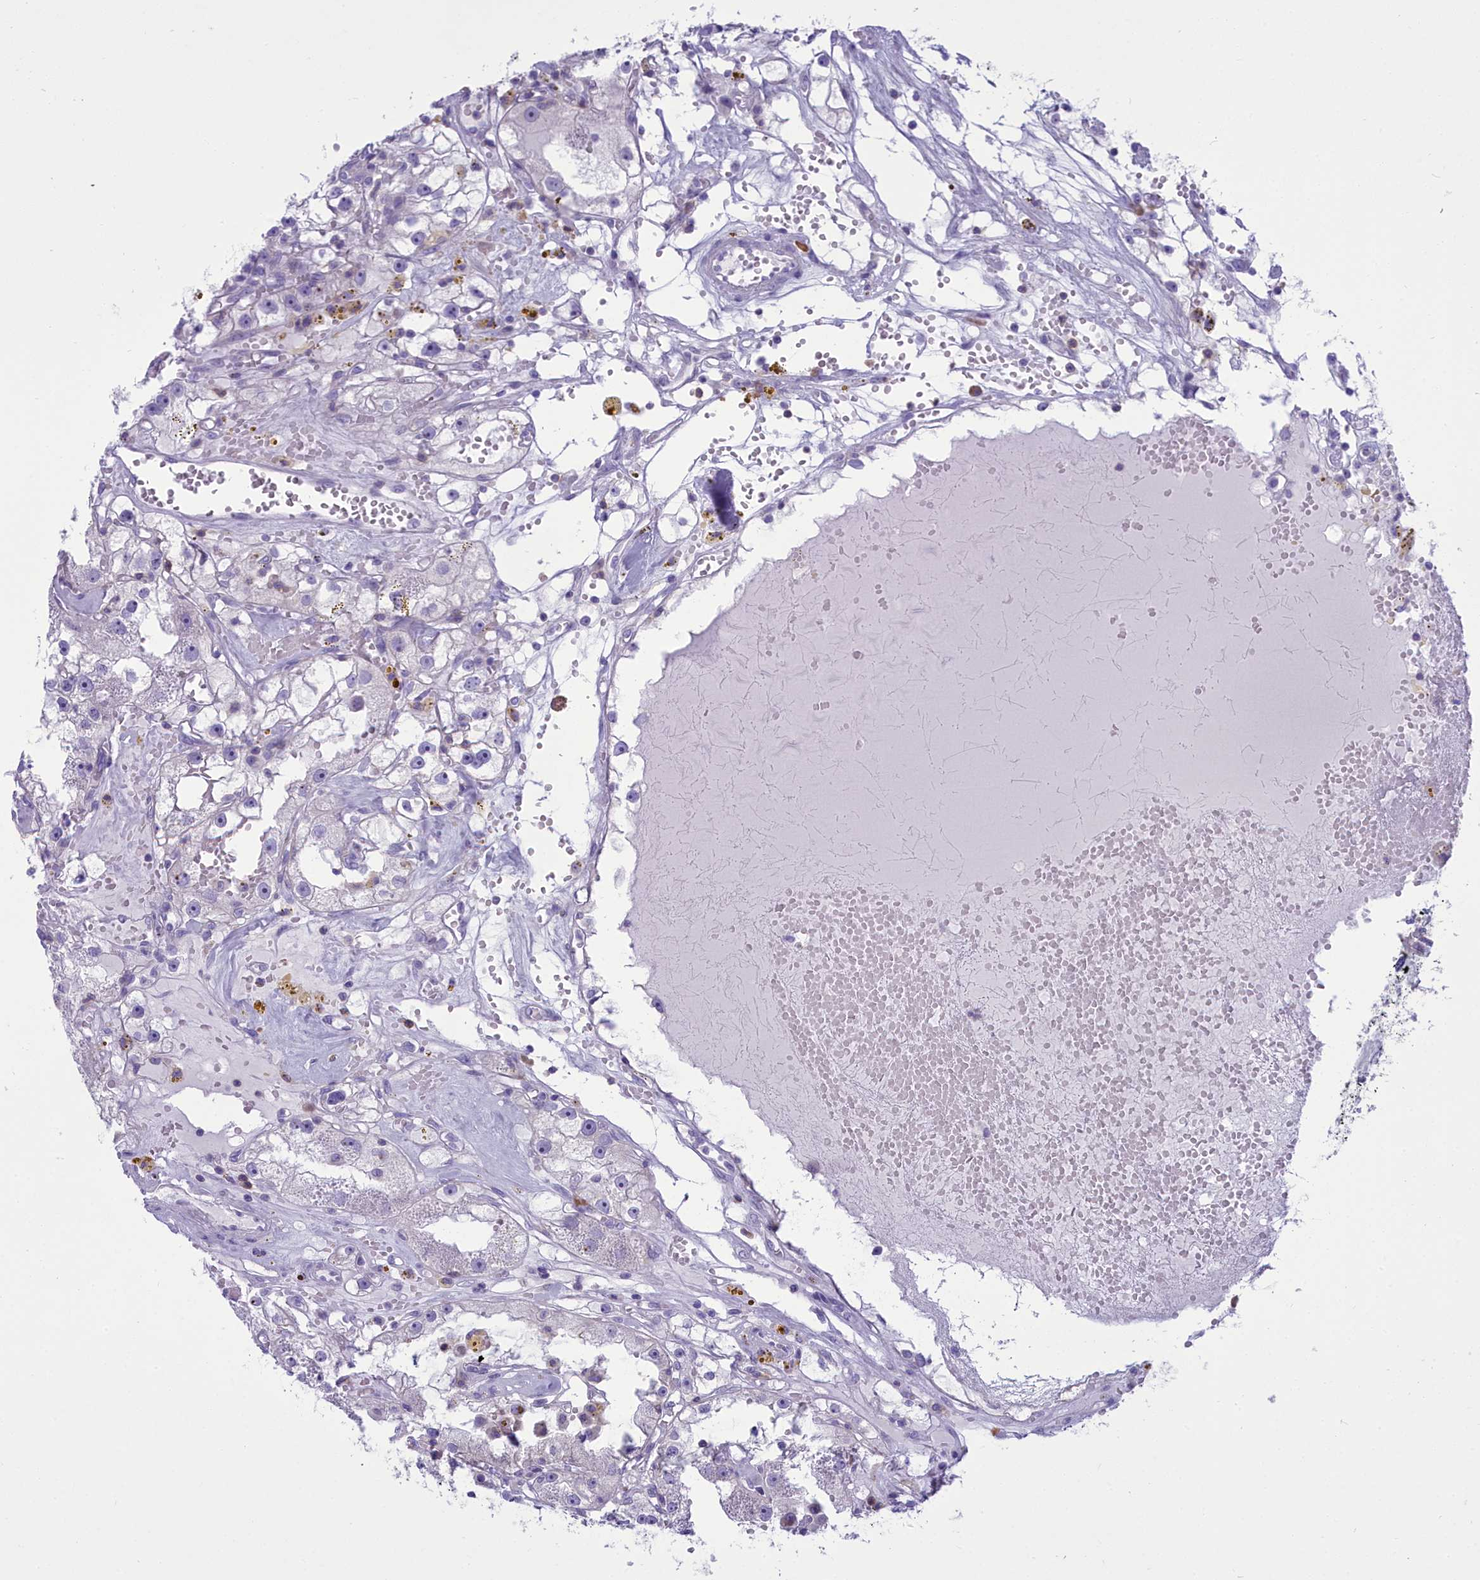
{"staining": {"intensity": "negative", "quantity": "none", "location": "none"}, "tissue": "renal cancer", "cell_type": "Tumor cells", "image_type": "cancer", "snomed": [{"axis": "morphology", "description": "Adenocarcinoma, NOS"}, {"axis": "topography", "description": "Kidney"}], "caption": "IHC of adenocarcinoma (renal) displays no positivity in tumor cells.", "gene": "CD5", "patient": {"sex": "male", "age": 56}}